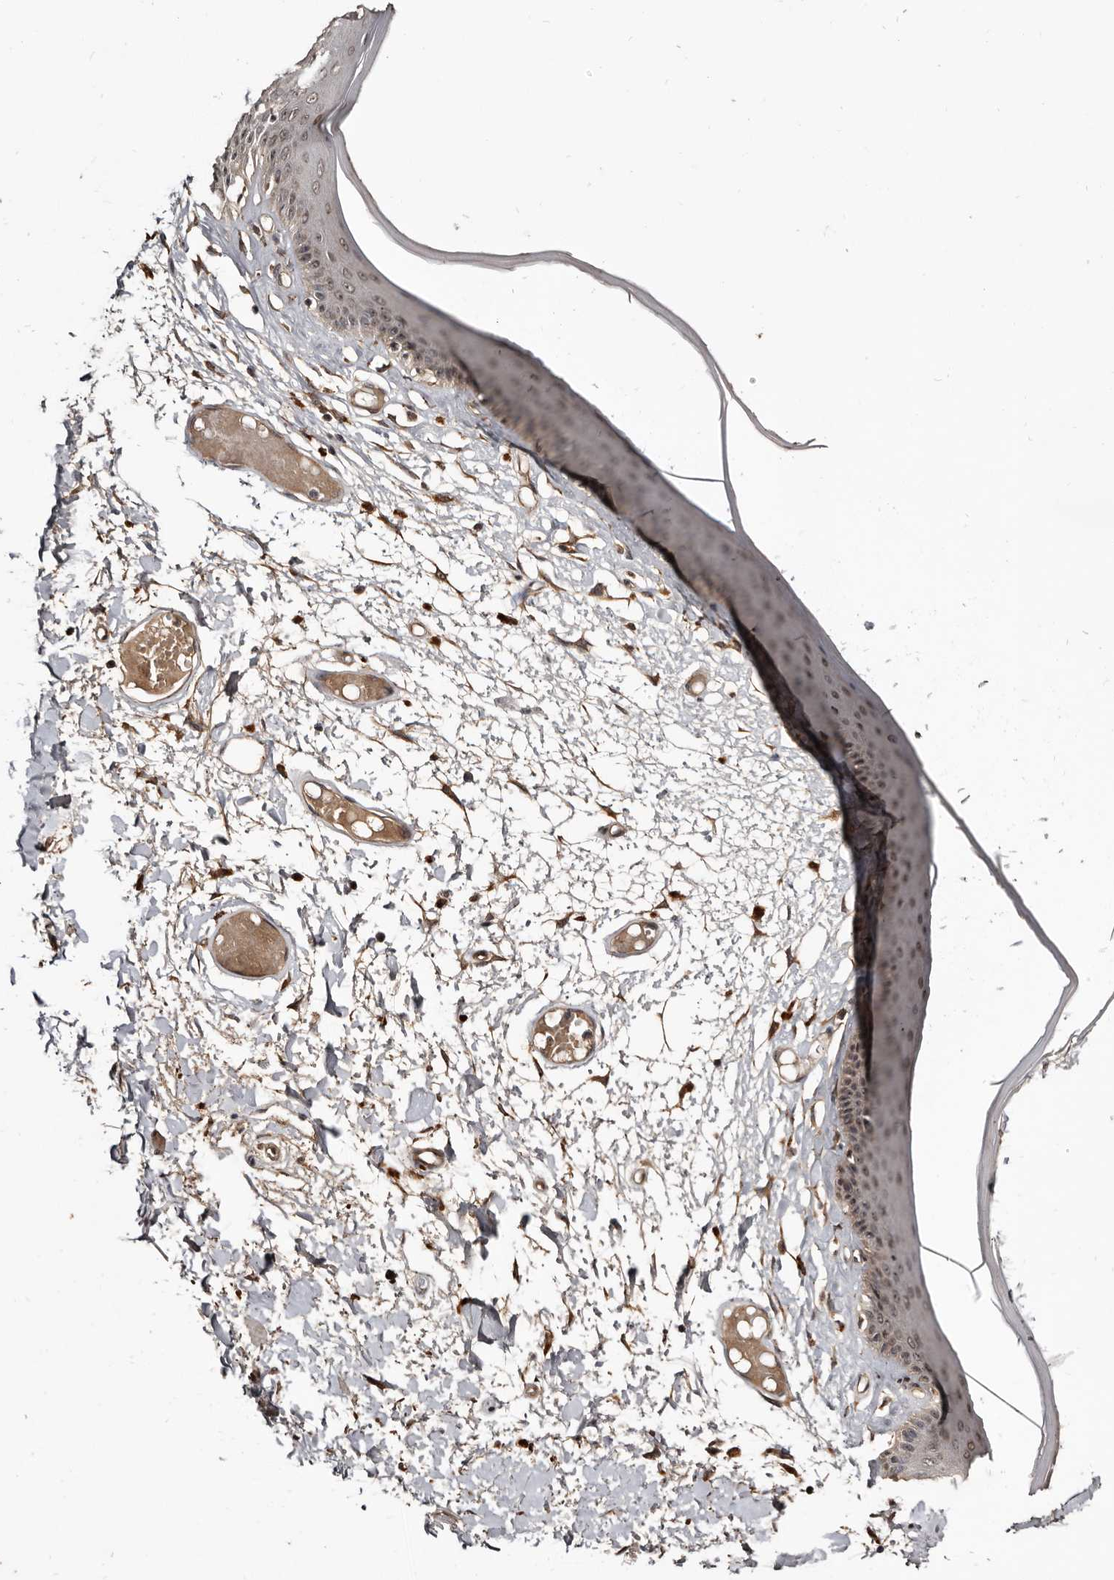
{"staining": {"intensity": "moderate", "quantity": ">75%", "location": "cytoplasmic/membranous,nuclear"}, "tissue": "skin", "cell_type": "Epidermal cells", "image_type": "normal", "snomed": [{"axis": "morphology", "description": "Normal tissue, NOS"}, {"axis": "topography", "description": "Vulva"}], "caption": "Brown immunohistochemical staining in benign skin shows moderate cytoplasmic/membranous,nuclear staining in about >75% of epidermal cells.", "gene": "AKAP7", "patient": {"sex": "female", "age": 73}}